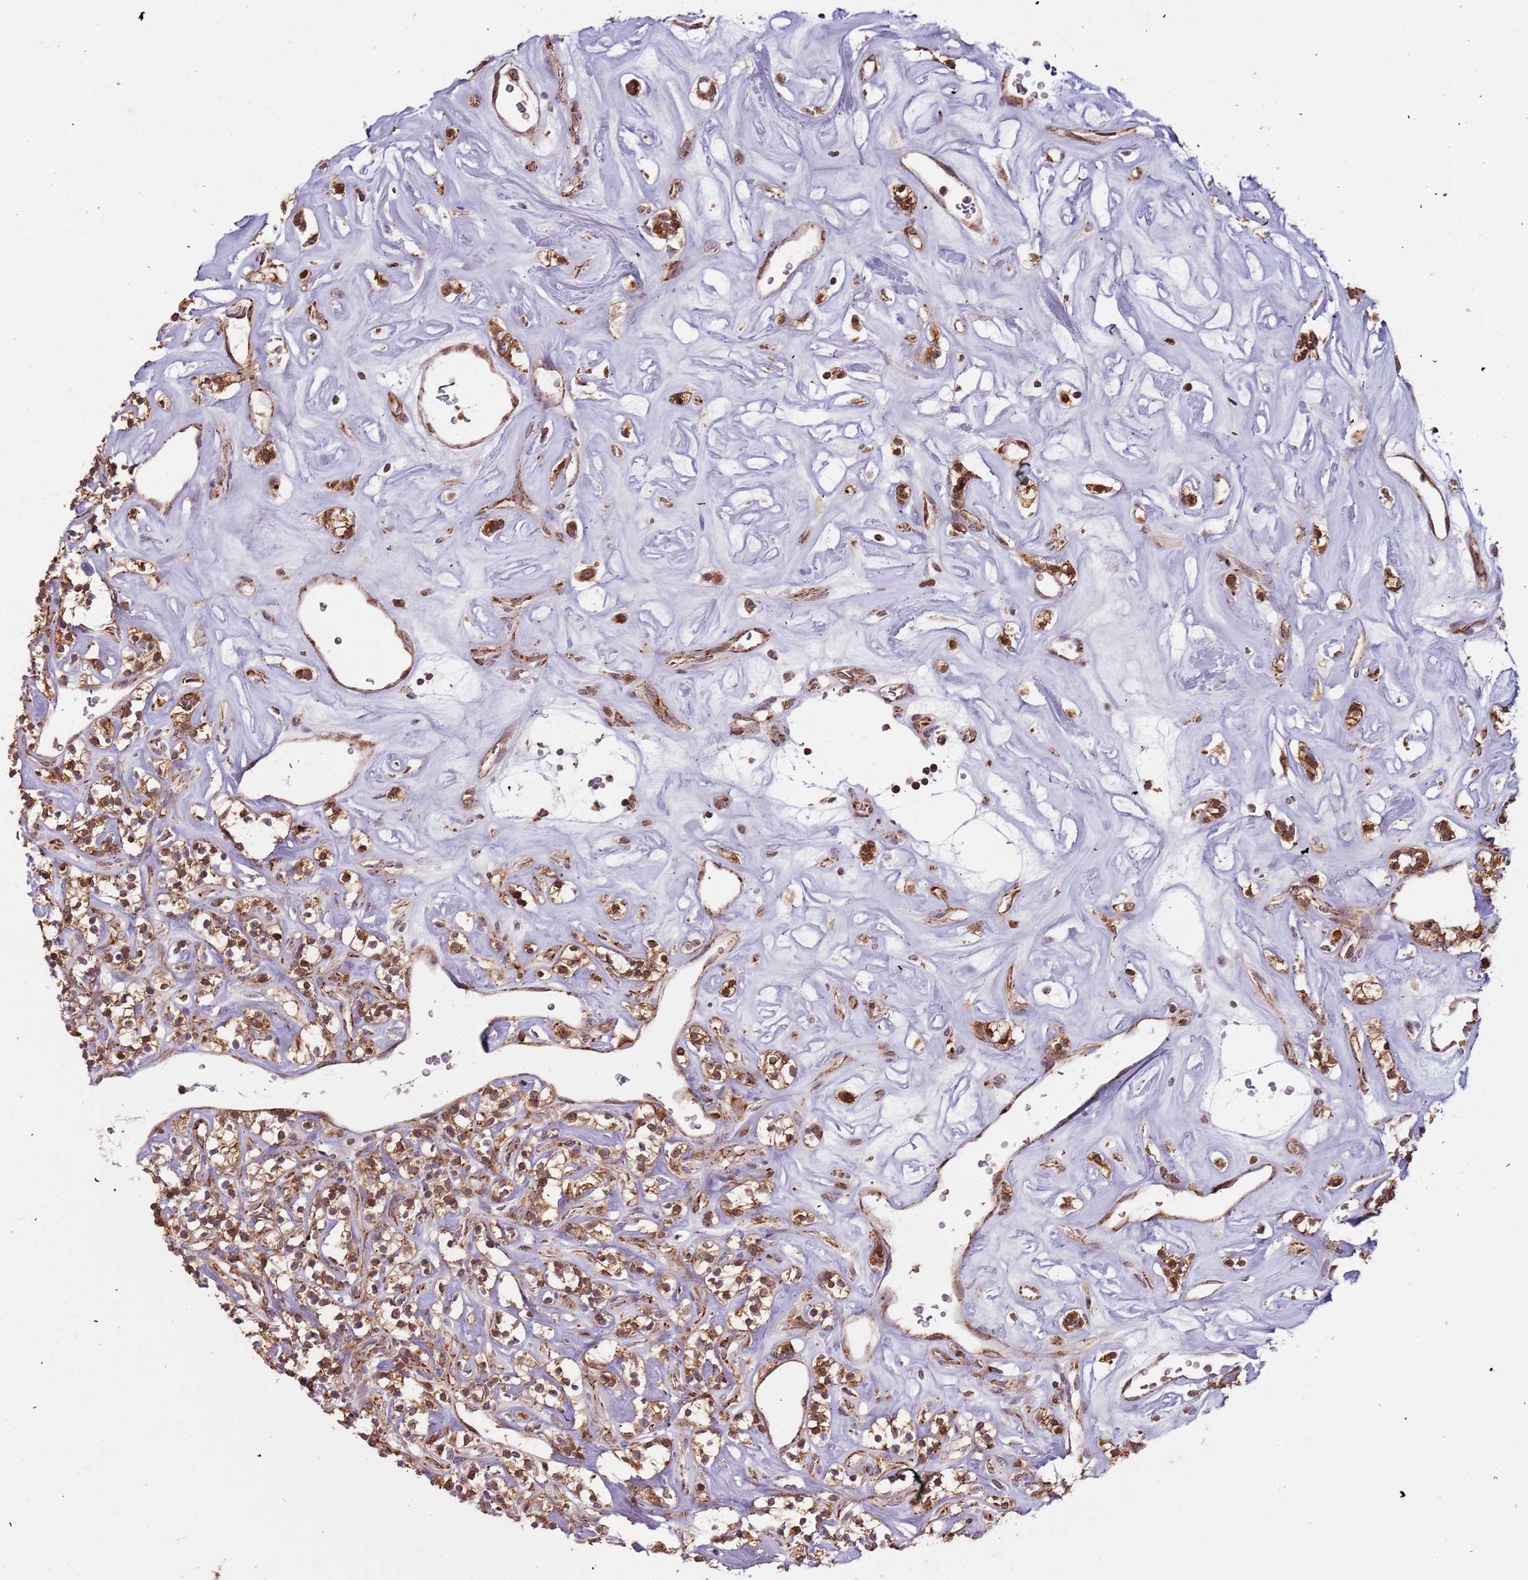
{"staining": {"intensity": "moderate", "quantity": ">75%", "location": "cytoplasmic/membranous,nuclear"}, "tissue": "renal cancer", "cell_type": "Tumor cells", "image_type": "cancer", "snomed": [{"axis": "morphology", "description": "Adenocarcinoma, NOS"}, {"axis": "topography", "description": "Kidney"}], "caption": "Moderate cytoplasmic/membranous and nuclear positivity is present in approximately >75% of tumor cells in renal adenocarcinoma.", "gene": "IL17RD", "patient": {"sex": "male", "age": 77}}